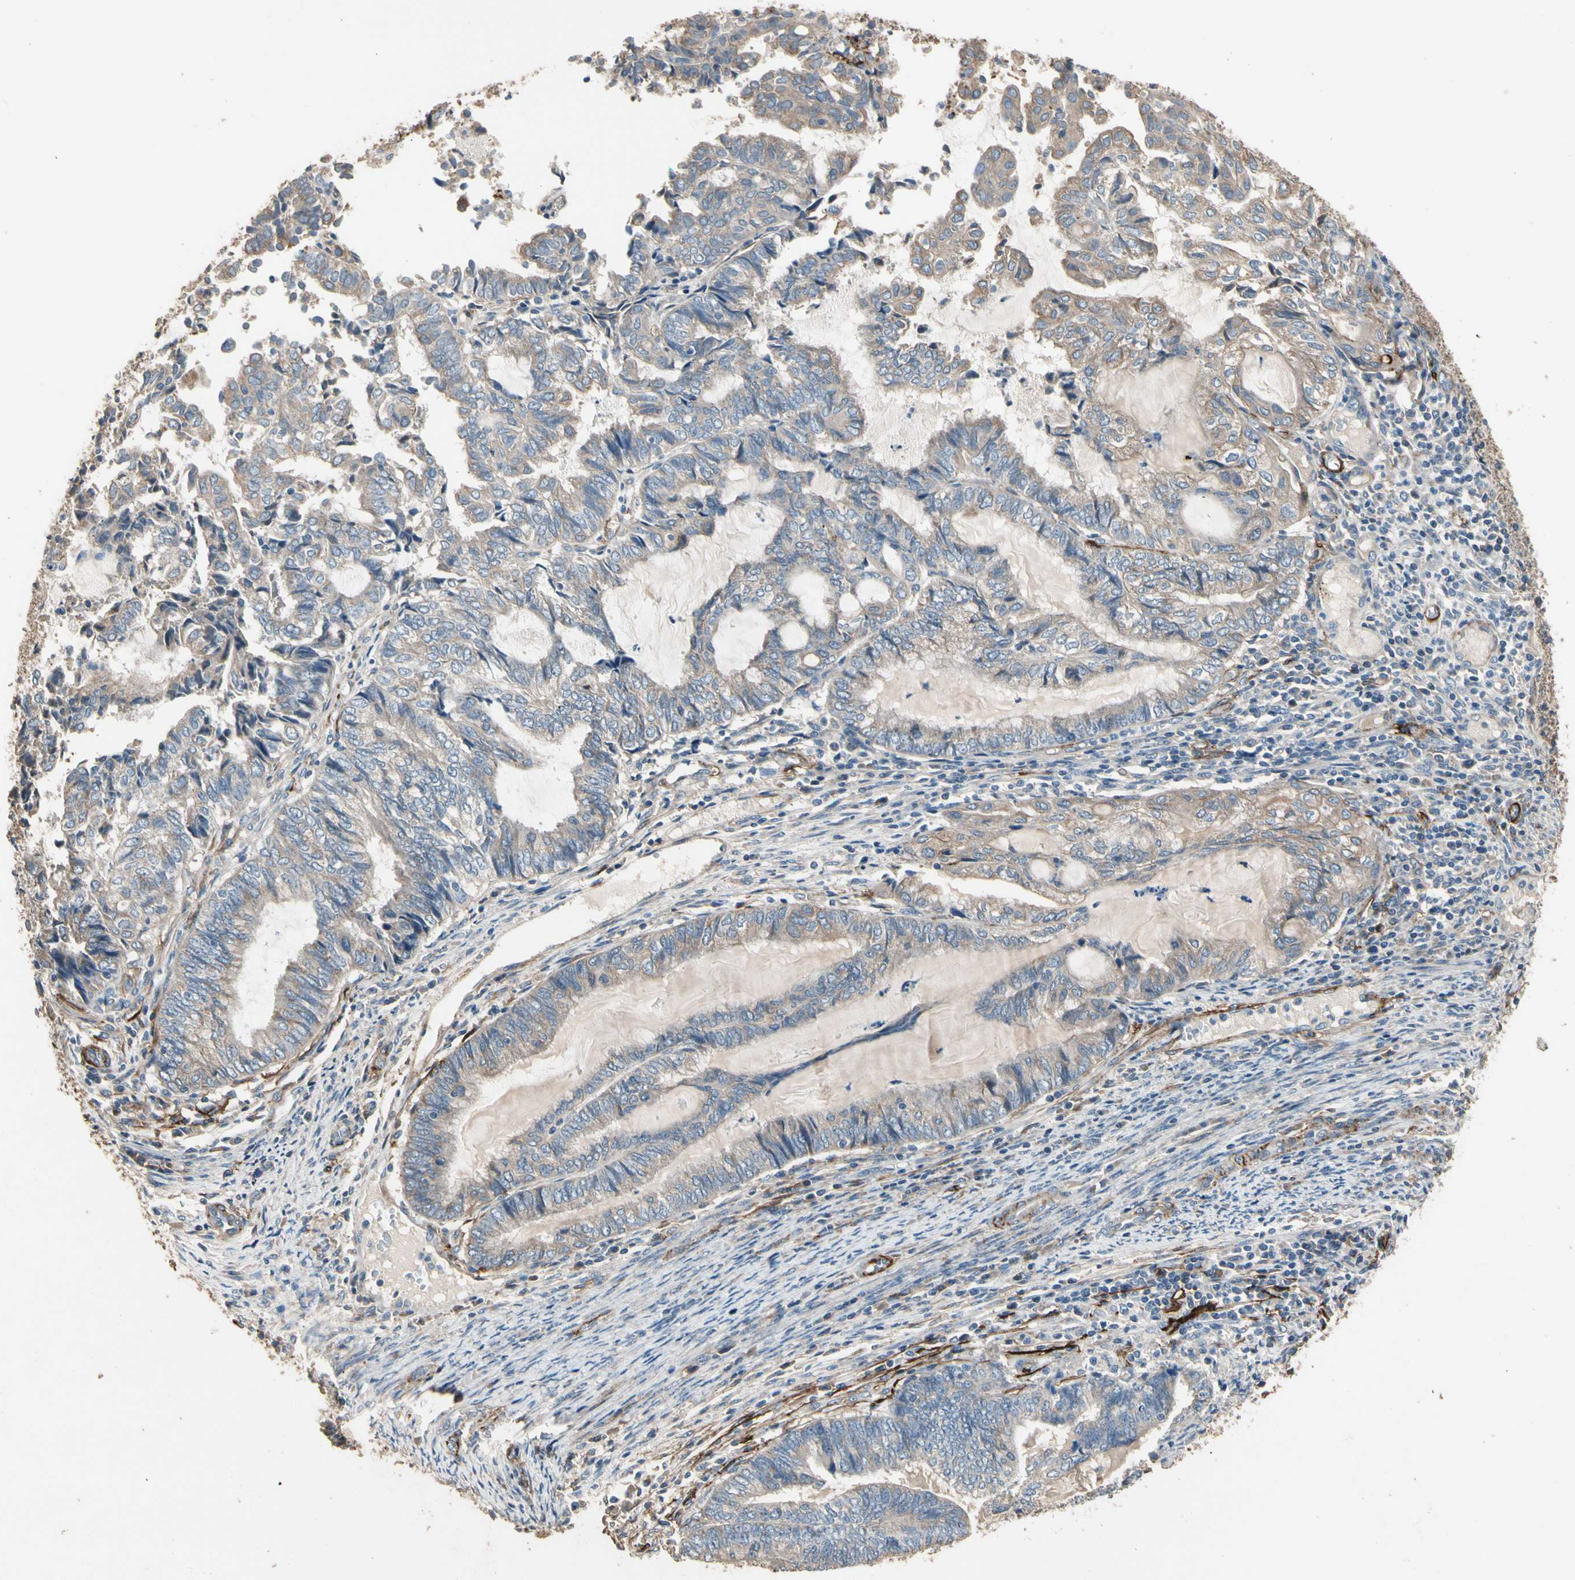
{"staining": {"intensity": "weak", "quantity": "25%-75%", "location": "cytoplasmic/membranous"}, "tissue": "endometrial cancer", "cell_type": "Tumor cells", "image_type": "cancer", "snomed": [{"axis": "morphology", "description": "Adenocarcinoma, NOS"}, {"axis": "topography", "description": "Uterus"}, {"axis": "topography", "description": "Endometrium"}], "caption": "Protein expression analysis of human endometrial cancer reveals weak cytoplasmic/membranous positivity in approximately 25%-75% of tumor cells.", "gene": "SUSD2", "patient": {"sex": "female", "age": 70}}